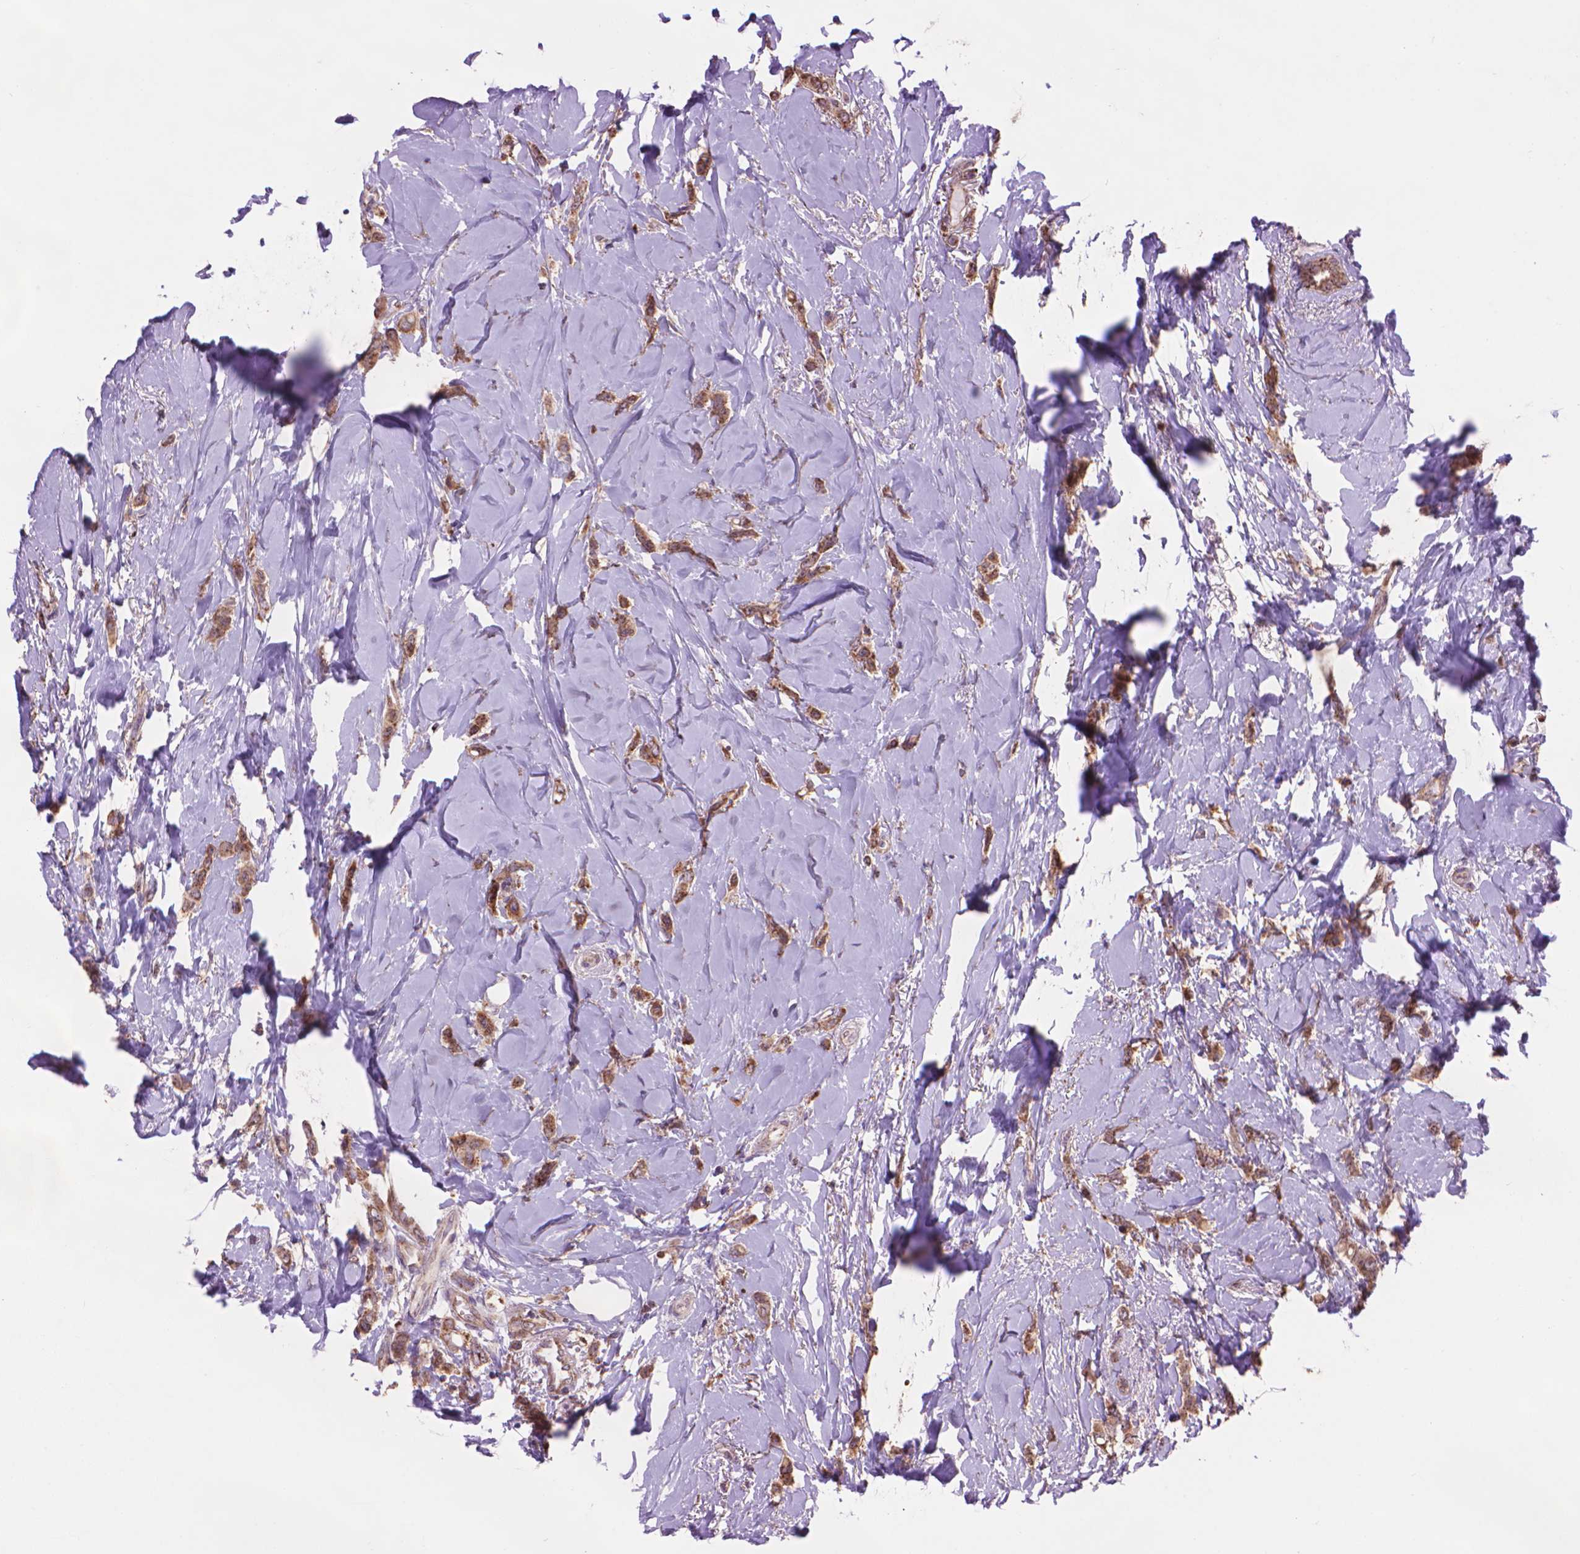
{"staining": {"intensity": "moderate", "quantity": ">75%", "location": "cytoplasmic/membranous"}, "tissue": "breast cancer", "cell_type": "Tumor cells", "image_type": "cancer", "snomed": [{"axis": "morphology", "description": "Lobular carcinoma"}, {"axis": "topography", "description": "Breast"}], "caption": "Brown immunohistochemical staining in human breast cancer displays moderate cytoplasmic/membranous expression in approximately >75% of tumor cells. The protein is shown in brown color, while the nuclei are stained blue.", "gene": "GLB1", "patient": {"sex": "female", "age": 66}}